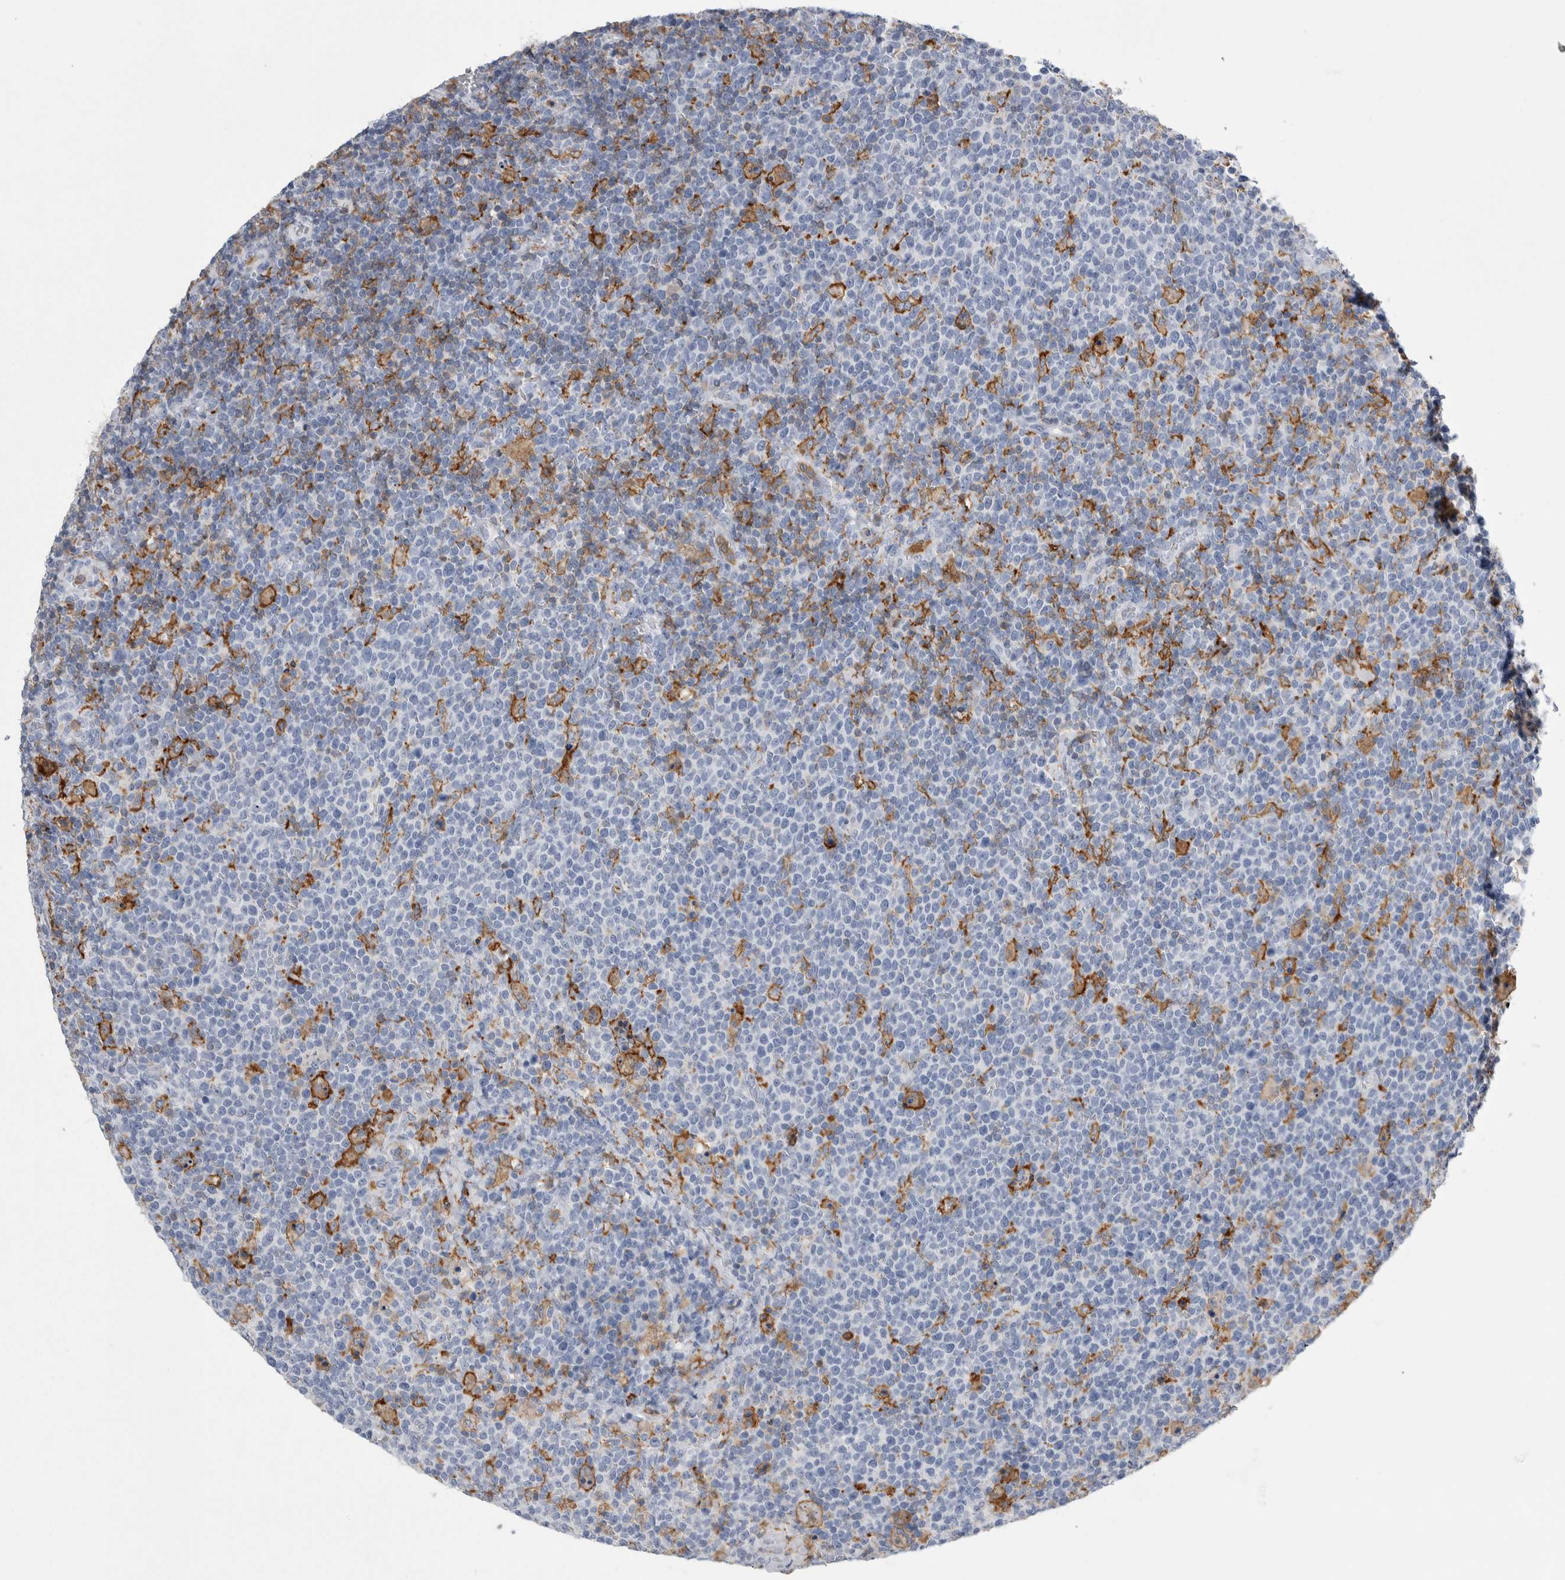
{"staining": {"intensity": "negative", "quantity": "none", "location": "none"}, "tissue": "lymphoma", "cell_type": "Tumor cells", "image_type": "cancer", "snomed": [{"axis": "morphology", "description": "Malignant lymphoma, non-Hodgkin's type, High grade"}, {"axis": "topography", "description": "Lymph node"}], "caption": "A photomicrograph of human high-grade malignant lymphoma, non-Hodgkin's type is negative for staining in tumor cells.", "gene": "SKAP2", "patient": {"sex": "male", "age": 61}}